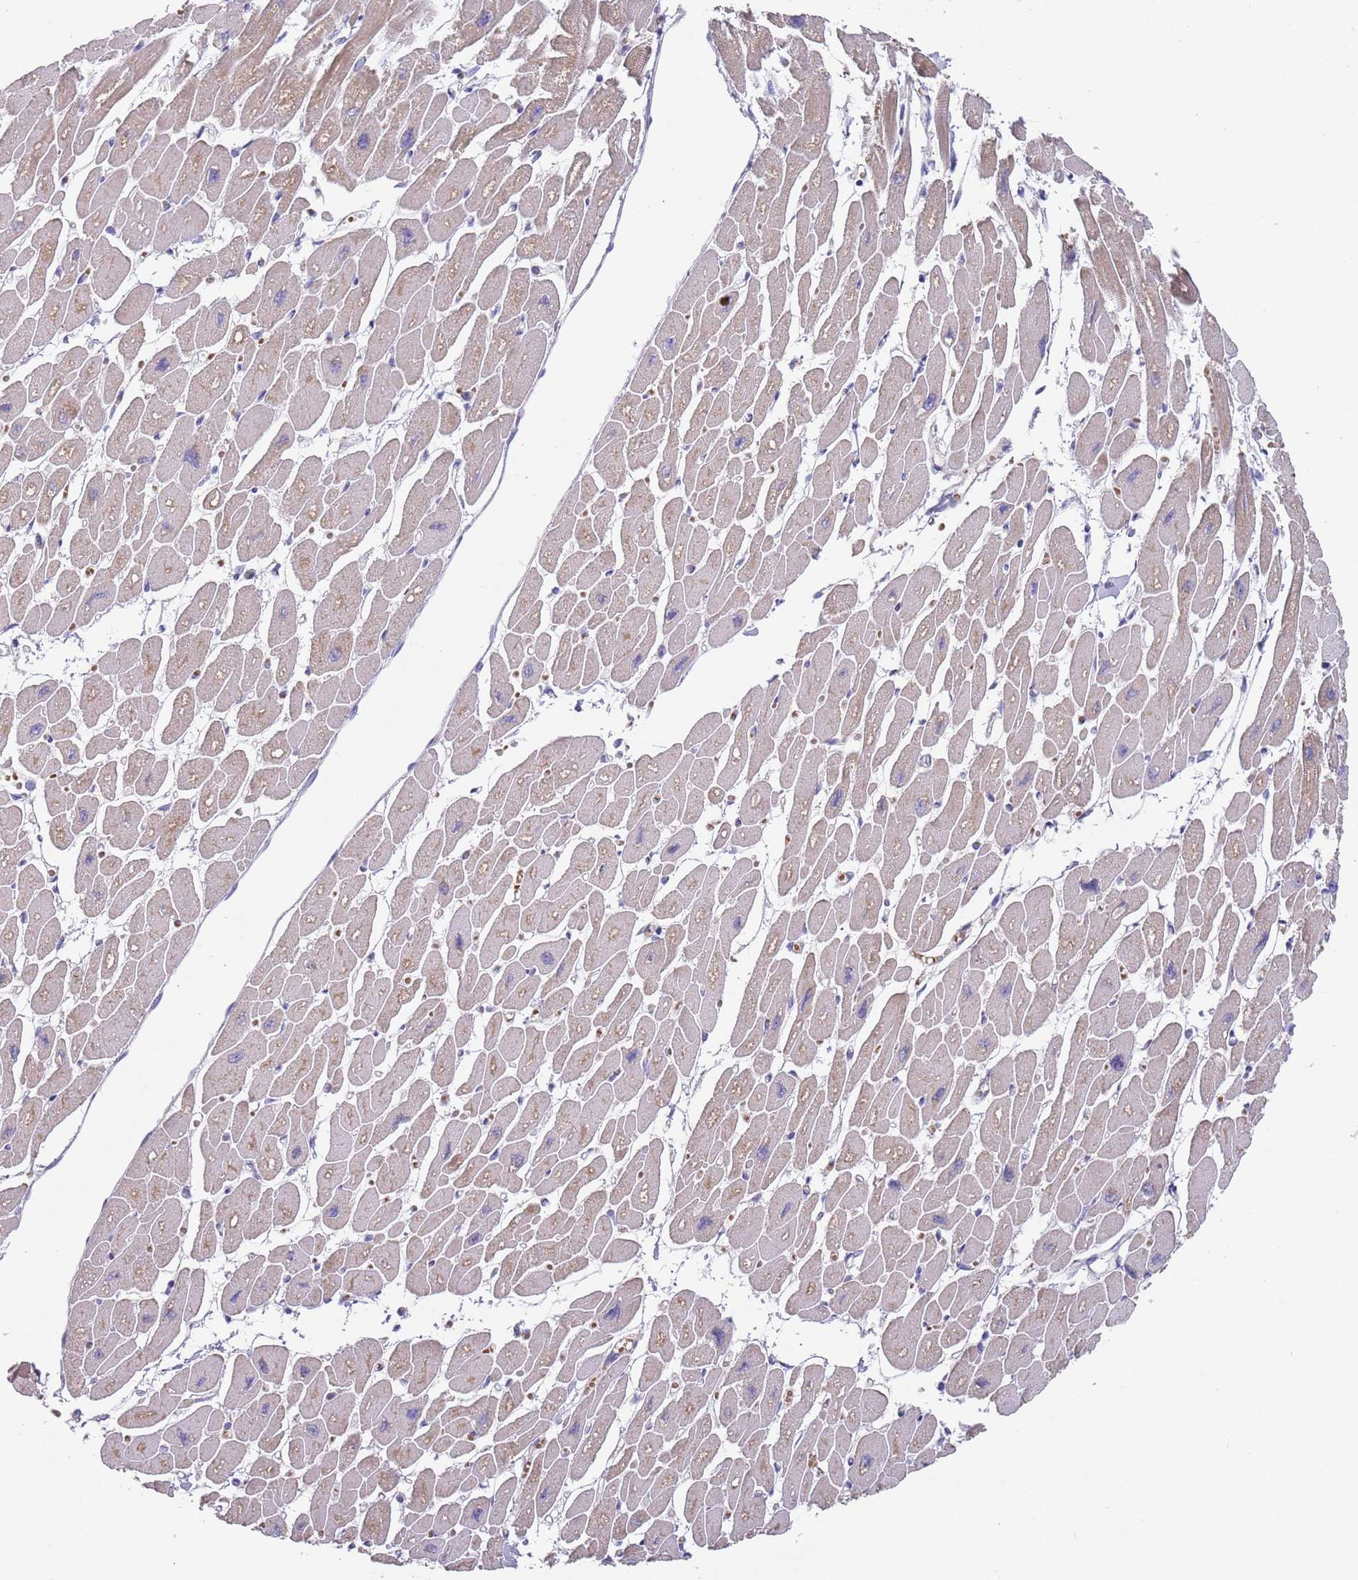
{"staining": {"intensity": "moderate", "quantity": "25%-75%", "location": "cytoplasmic/membranous"}, "tissue": "heart muscle", "cell_type": "Cardiomyocytes", "image_type": "normal", "snomed": [{"axis": "morphology", "description": "Normal tissue, NOS"}, {"axis": "topography", "description": "Heart"}], "caption": "Approximately 25%-75% of cardiomyocytes in unremarkable human heart muscle show moderate cytoplasmic/membranous protein expression as visualized by brown immunohistochemical staining.", "gene": "PRAC1", "patient": {"sex": "female", "age": 54}}